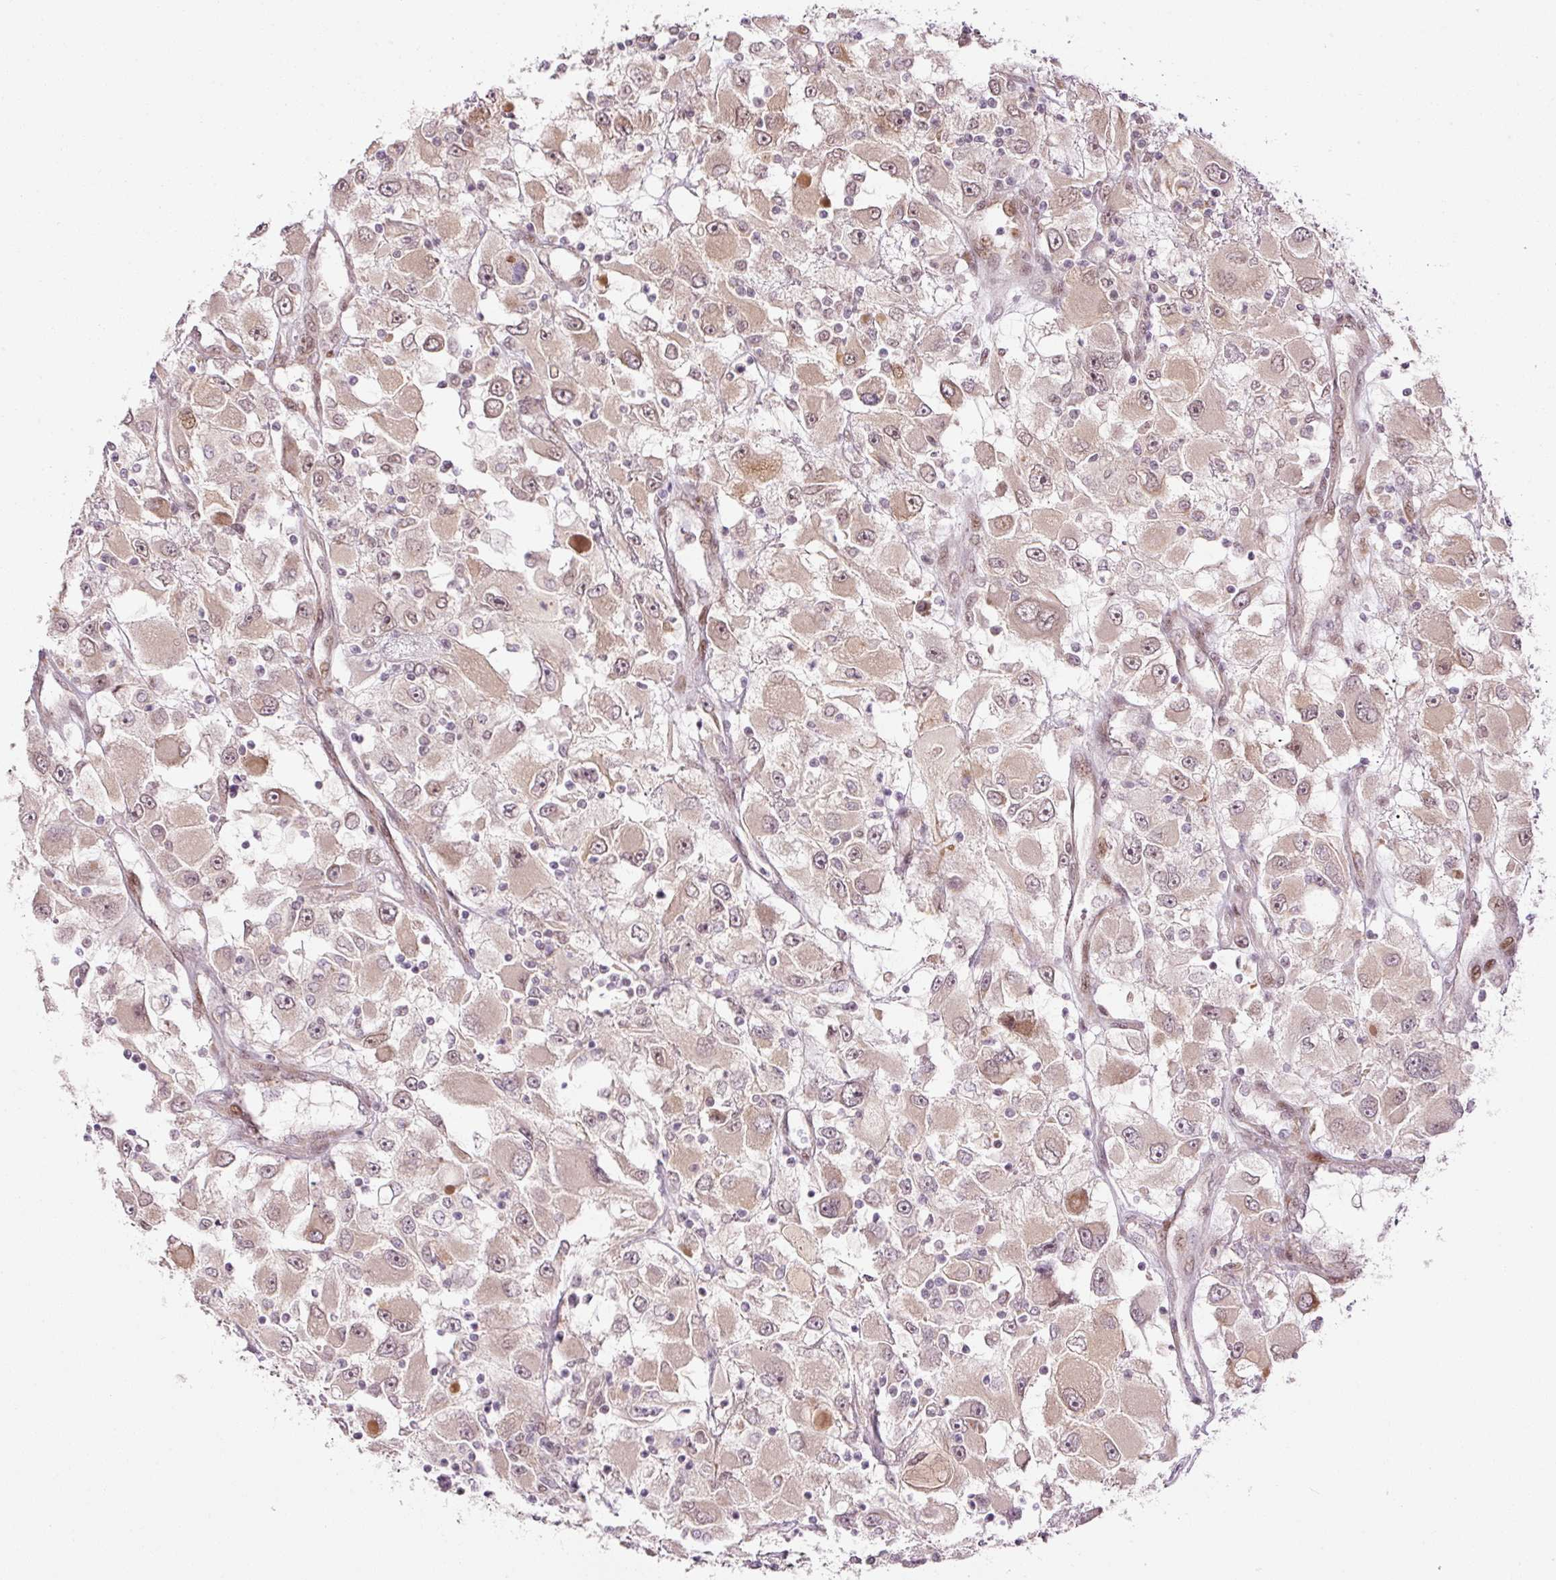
{"staining": {"intensity": "weak", "quantity": ">75%", "location": "cytoplasmic/membranous"}, "tissue": "renal cancer", "cell_type": "Tumor cells", "image_type": "cancer", "snomed": [{"axis": "morphology", "description": "Adenocarcinoma, NOS"}, {"axis": "topography", "description": "Kidney"}], "caption": "Immunohistochemistry micrograph of adenocarcinoma (renal) stained for a protein (brown), which displays low levels of weak cytoplasmic/membranous expression in approximately >75% of tumor cells.", "gene": "ANKRD20A1", "patient": {"sex": "female", "age": 52}}